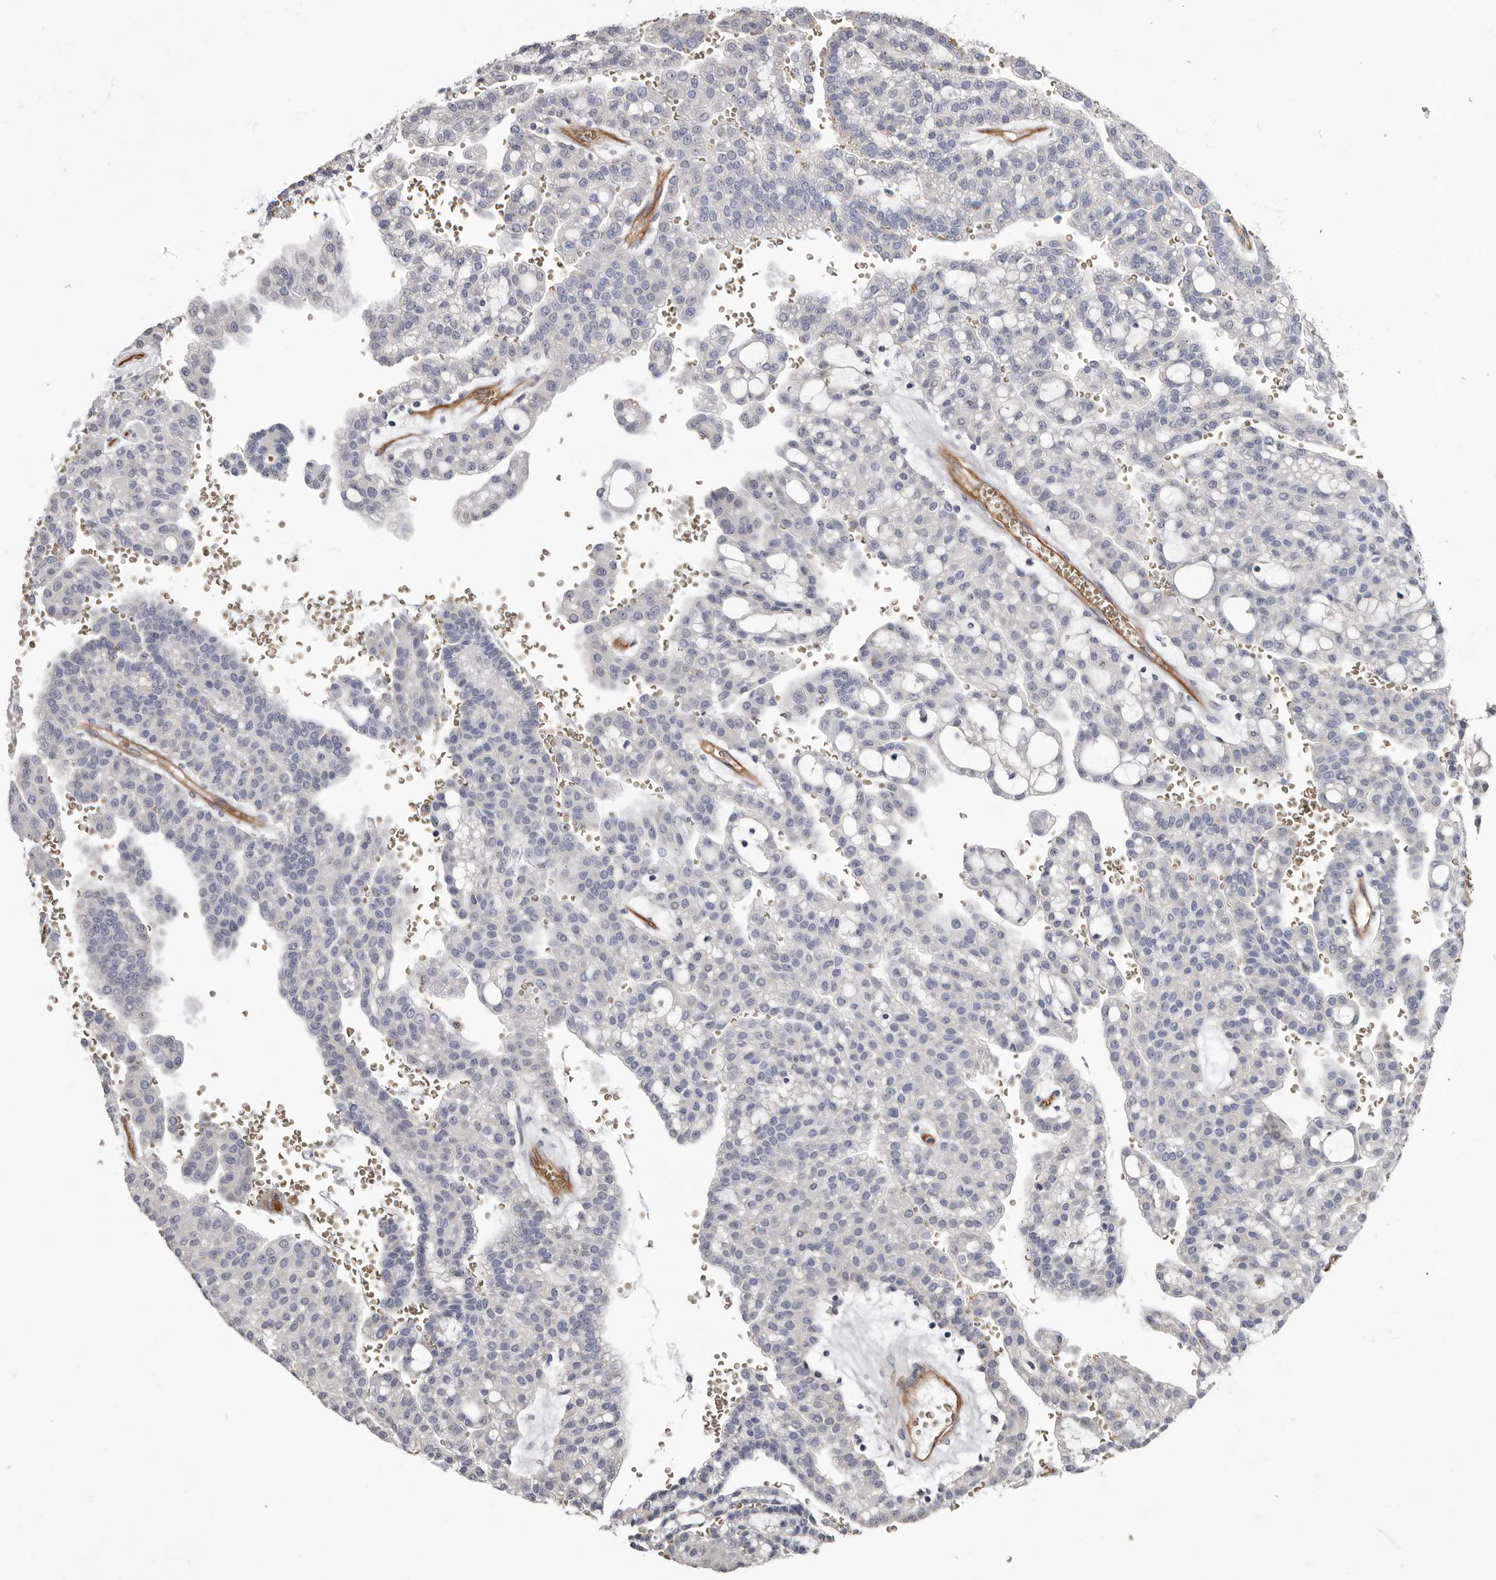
{"staining": {"intensity": "negative", "quantity": "none", "location": "none"}, "tissue": "renal cancer", "cell_type": "Tumor cells", "image_type": "cancer", "snomed": [{"axis": "morphology", "description": "Adenocarcinoma, NOS"}, {"axis": "topography", "description": "Kidney"}], "caption": "Adenocarcinoma (renal) stained for a protein using immunohistochemistry (IHC) exhibits no staining tumor cells.", "gene": "ADGRL4", "patient": {"sex": "male", "age": 63}}